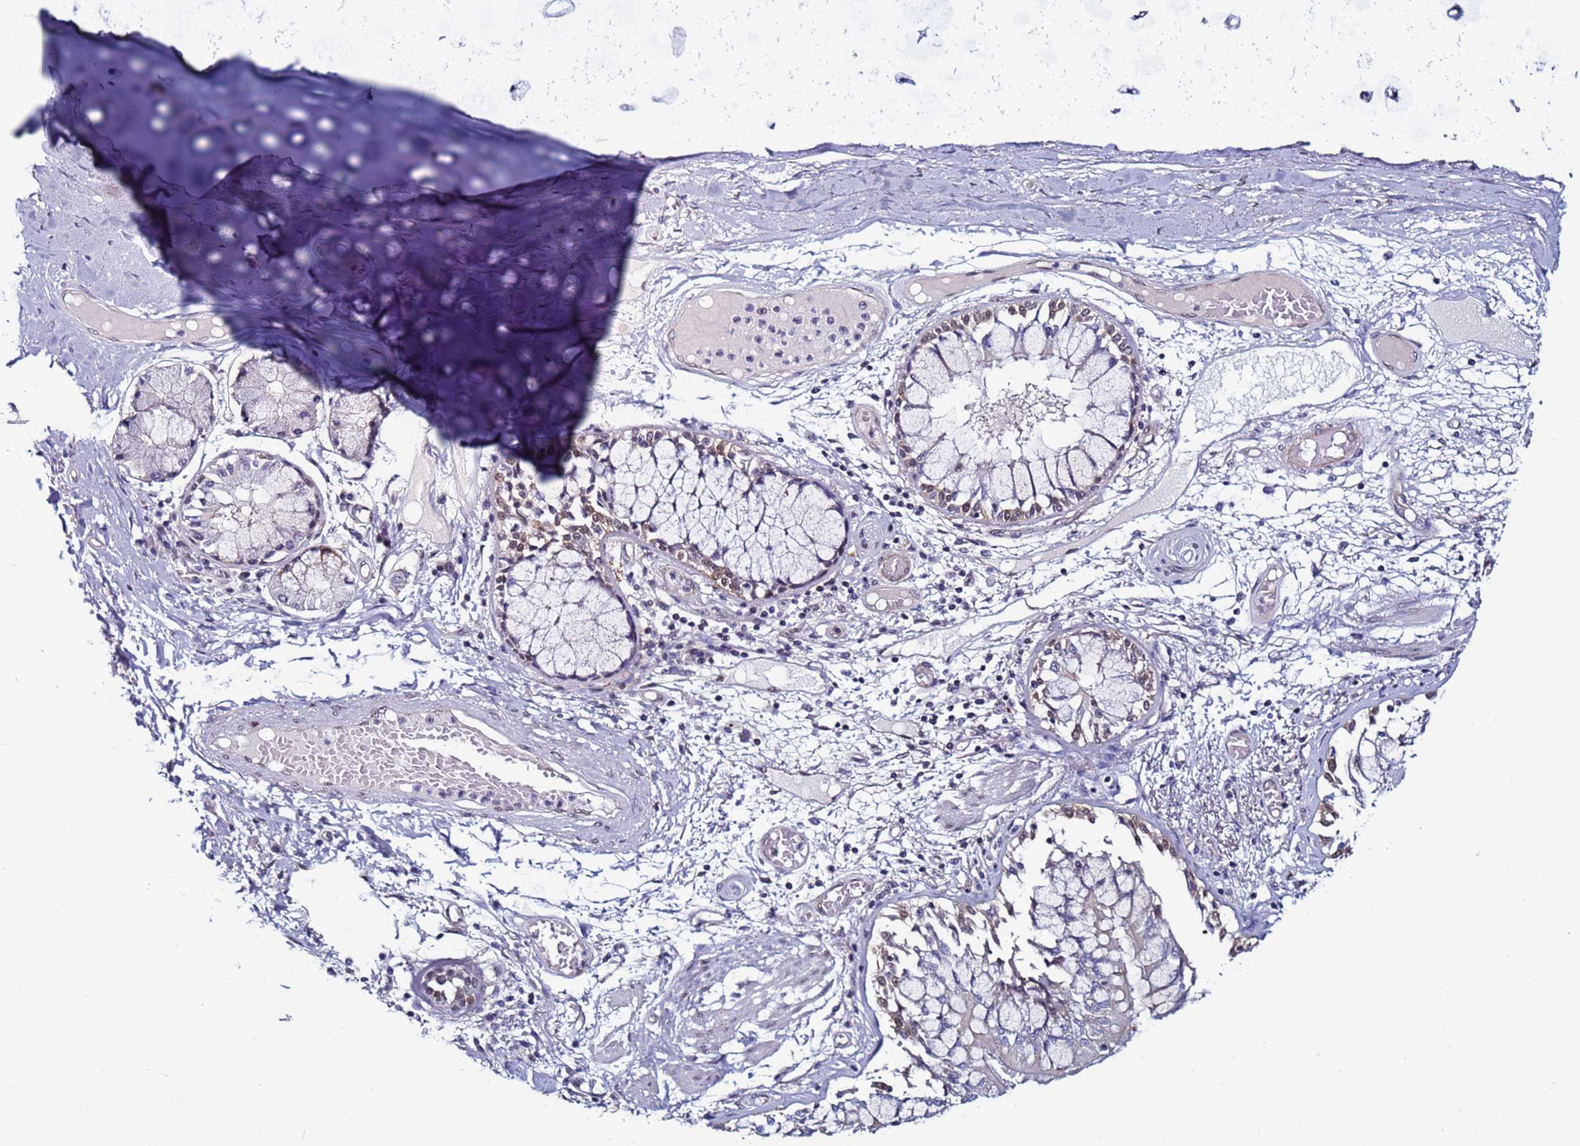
{"staining": {"intensity": "negative", "quantity": "none", "location": "none"}, "tissue": "adipose tissue", "cell_type": "Adipocytes", "image_type": "normal", "snomed": [{"axis": "morphology", "description": "Normal tissue, NOS"}, {"axis": "topography", "description": "Cartilage tissue"}, {"axis": "topography", "description": "Bronchus"}, {"axis": "topography", "description": "Lung"}, {"axis": "topography", "description": "Peripheral nerve tissue"}], "caption": "The micrograph displays no staining of adipocytes in unremarkable adipose tissue.", "gene": "TRIM37", "patient": {"sex": "female", "age": 49}}